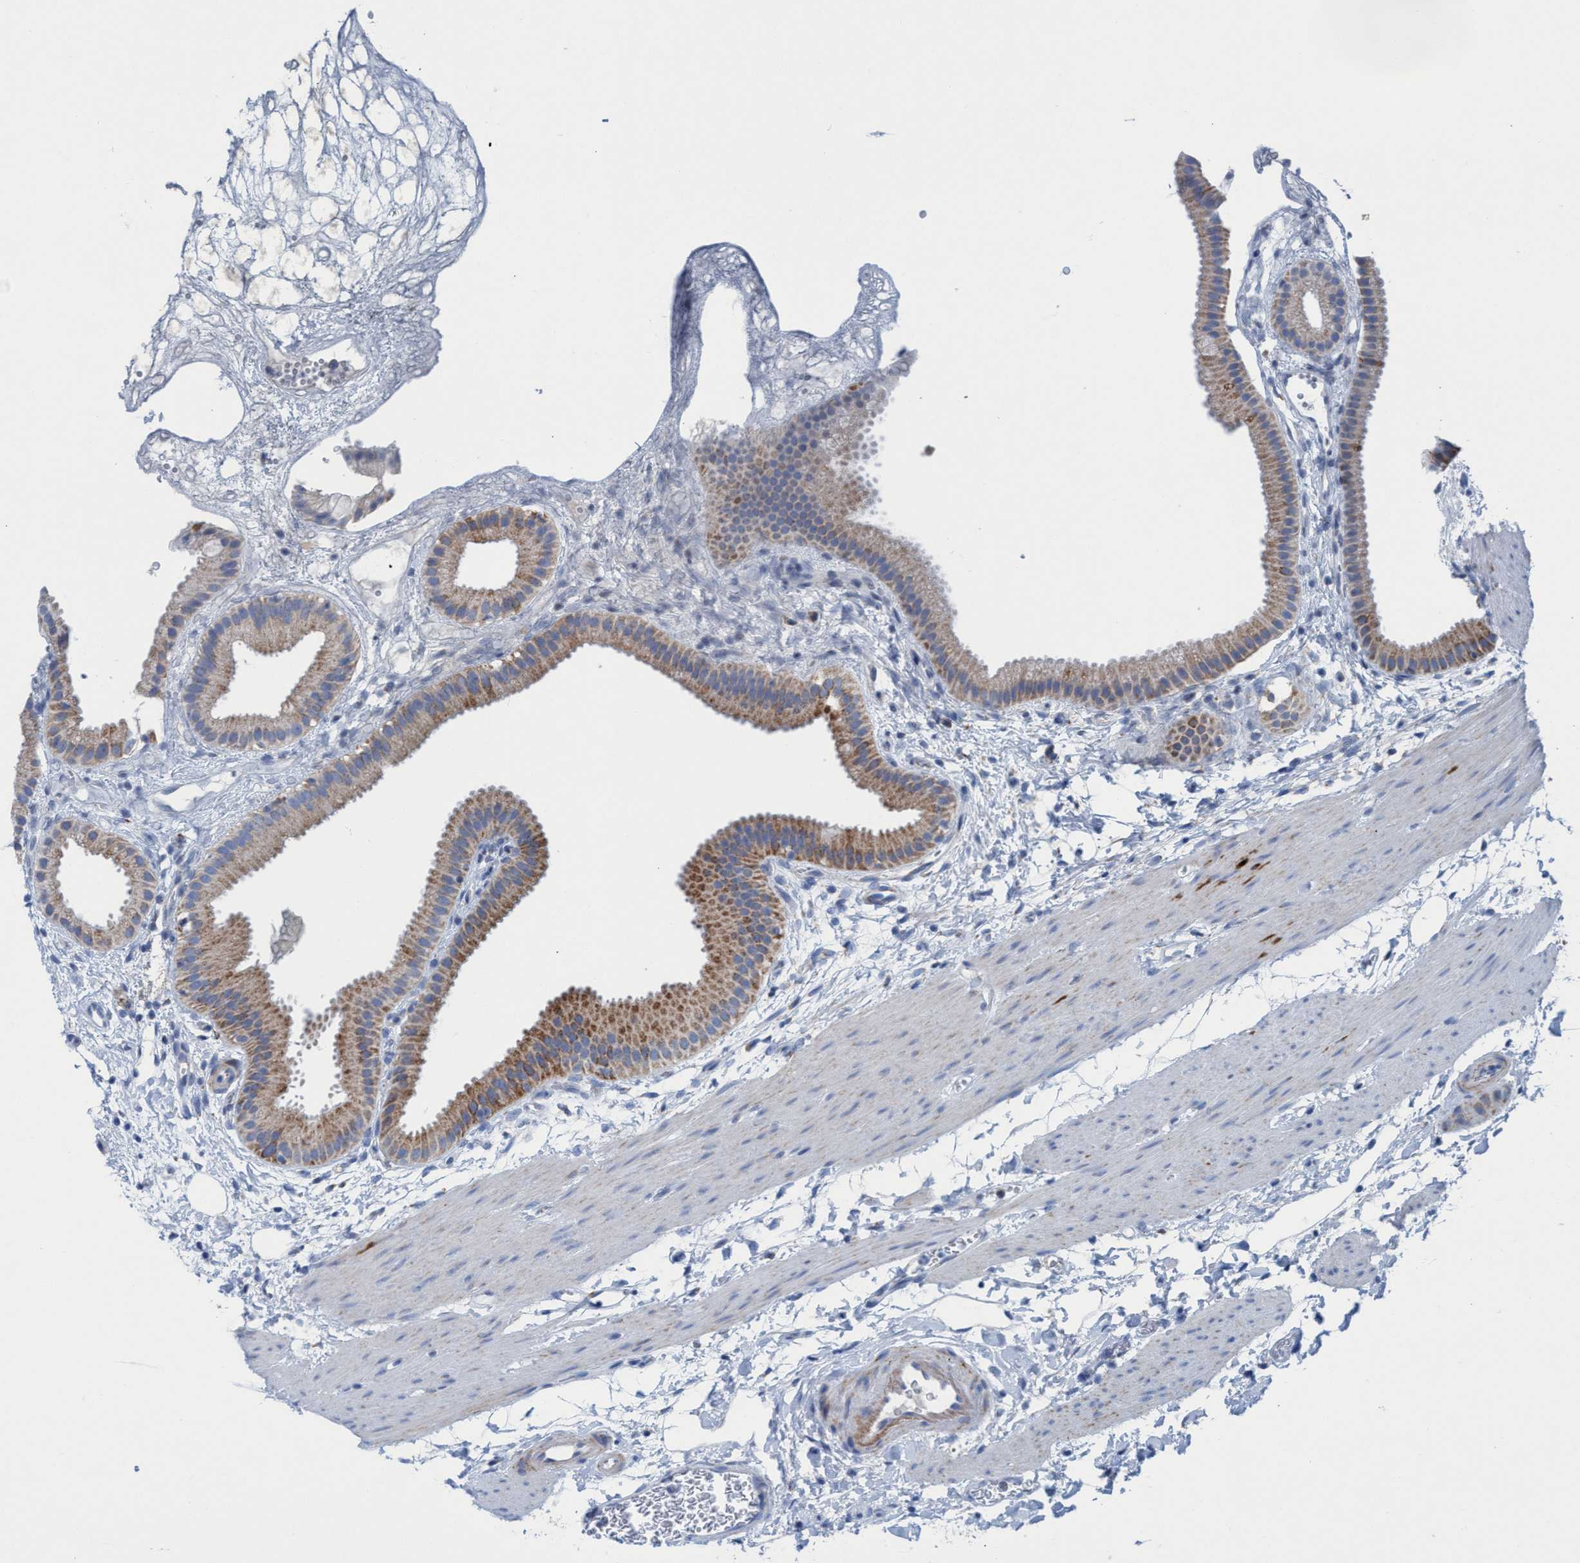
{"staining": {"intensity": "moderate", "quantity": "25%-75%", "location": "cytoplasmic/membranous"}, "tissue": "gallbladder", "cell_type": "Glandular cells", "image_type": "normal", "snomed": [{"axis": "morphology", "description": "Normal tissue, NOS"}, {"axis": "topography", "description": "Gallbladder"}], "caption": "Protein expression analysis of normal human gallbladder reveals moderate cytoplasmic/membranous expression in approximately 25%-75% of glandular cells. The protein of interest is stained brown, and the nuclei are stained in blue (DAB IHC with brightfield microscopy, high magnification).", "gene": "GGA3", "patient": {"sex": "female", "age": 64}}